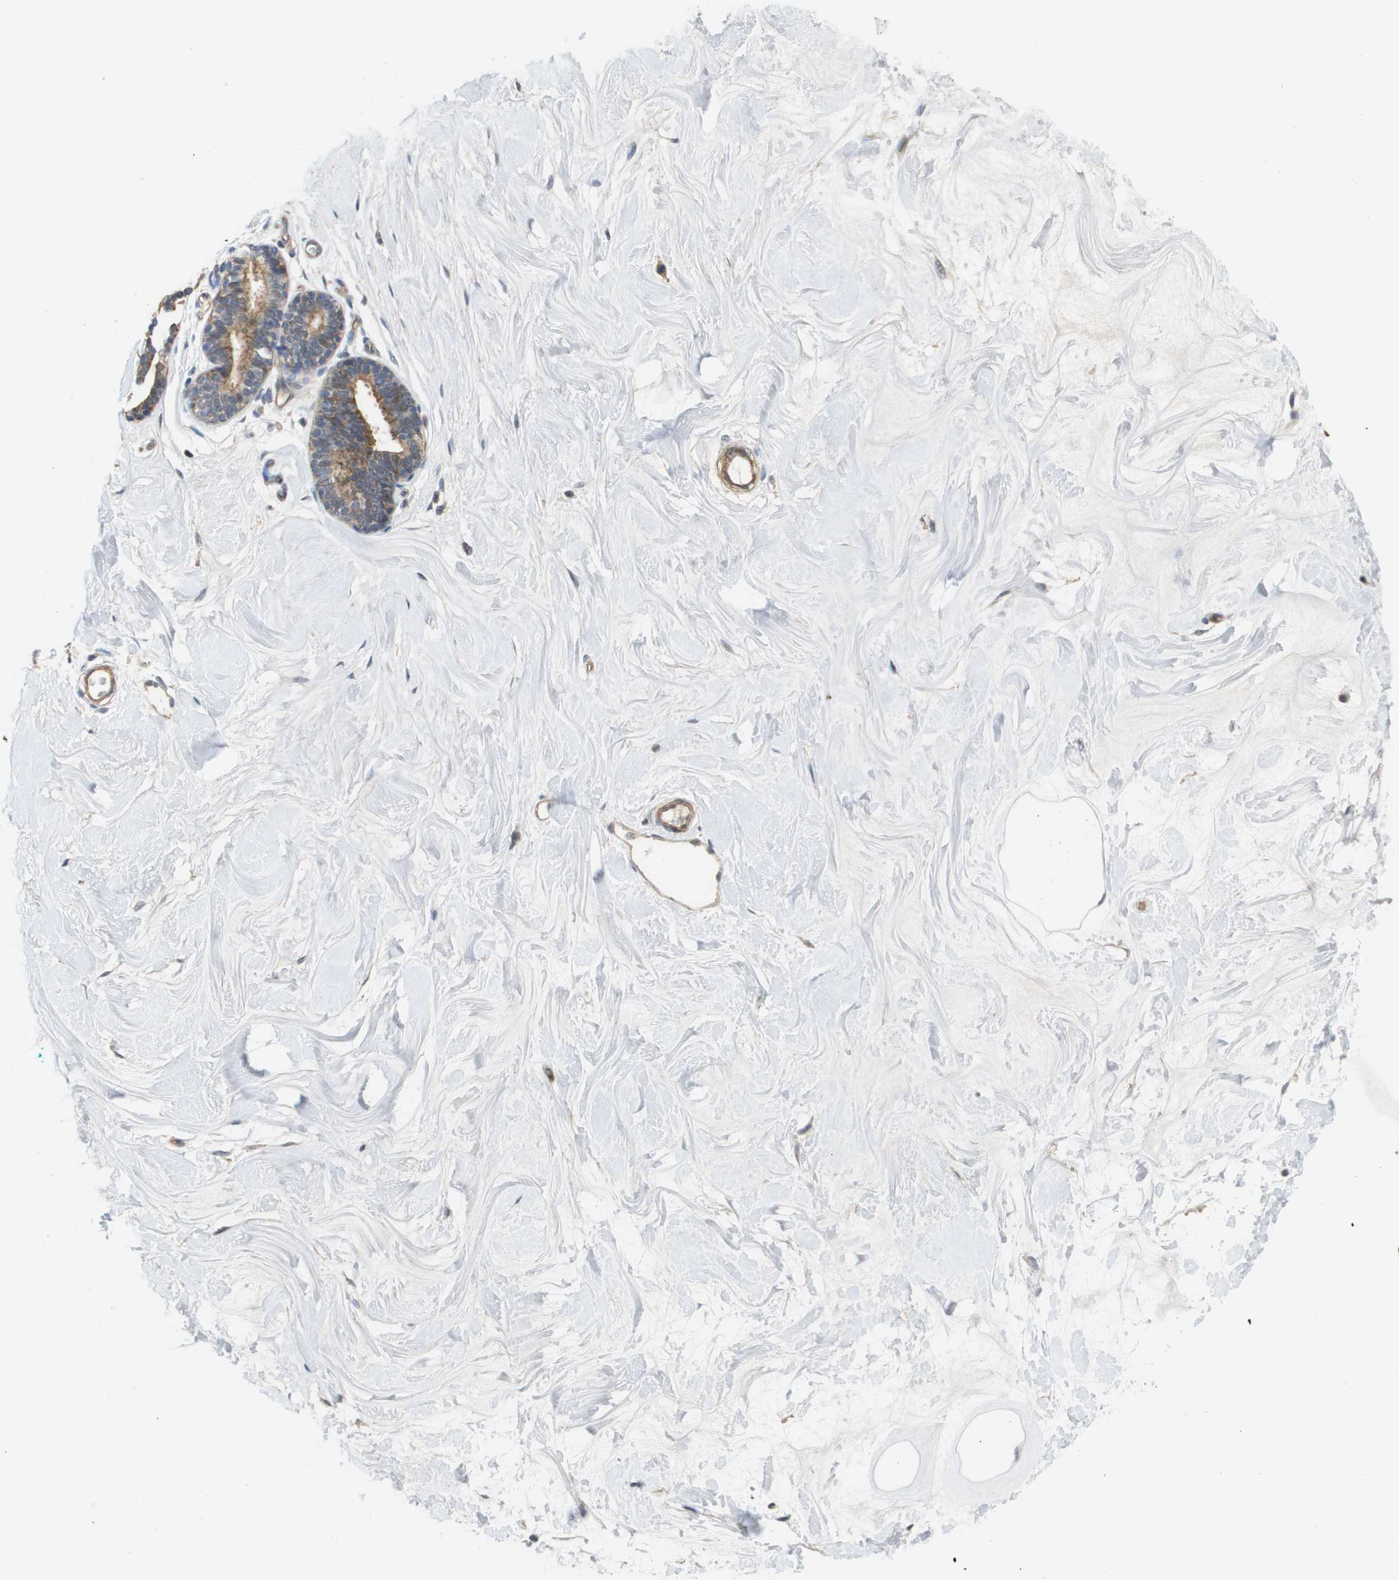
{"staining": {"intensity": "negative", "quantity": "none", "location": "none"}, "tissue": "breast", "cell_type": "Adipocytes", "image_type": "normal", "snomed": [{"axis": "morphology", "description": "Normal tissue, NOS"}, {"axis": "morphology", "description": "Lobular carcinoma"}, {"axis": "topography", "description": "Breast"}], "caption": "Immunohistochemistry of normal breast shows no staining in adipocytes.", "gene": "RNF112", "patient": {"sex": "female", "age": 59}}